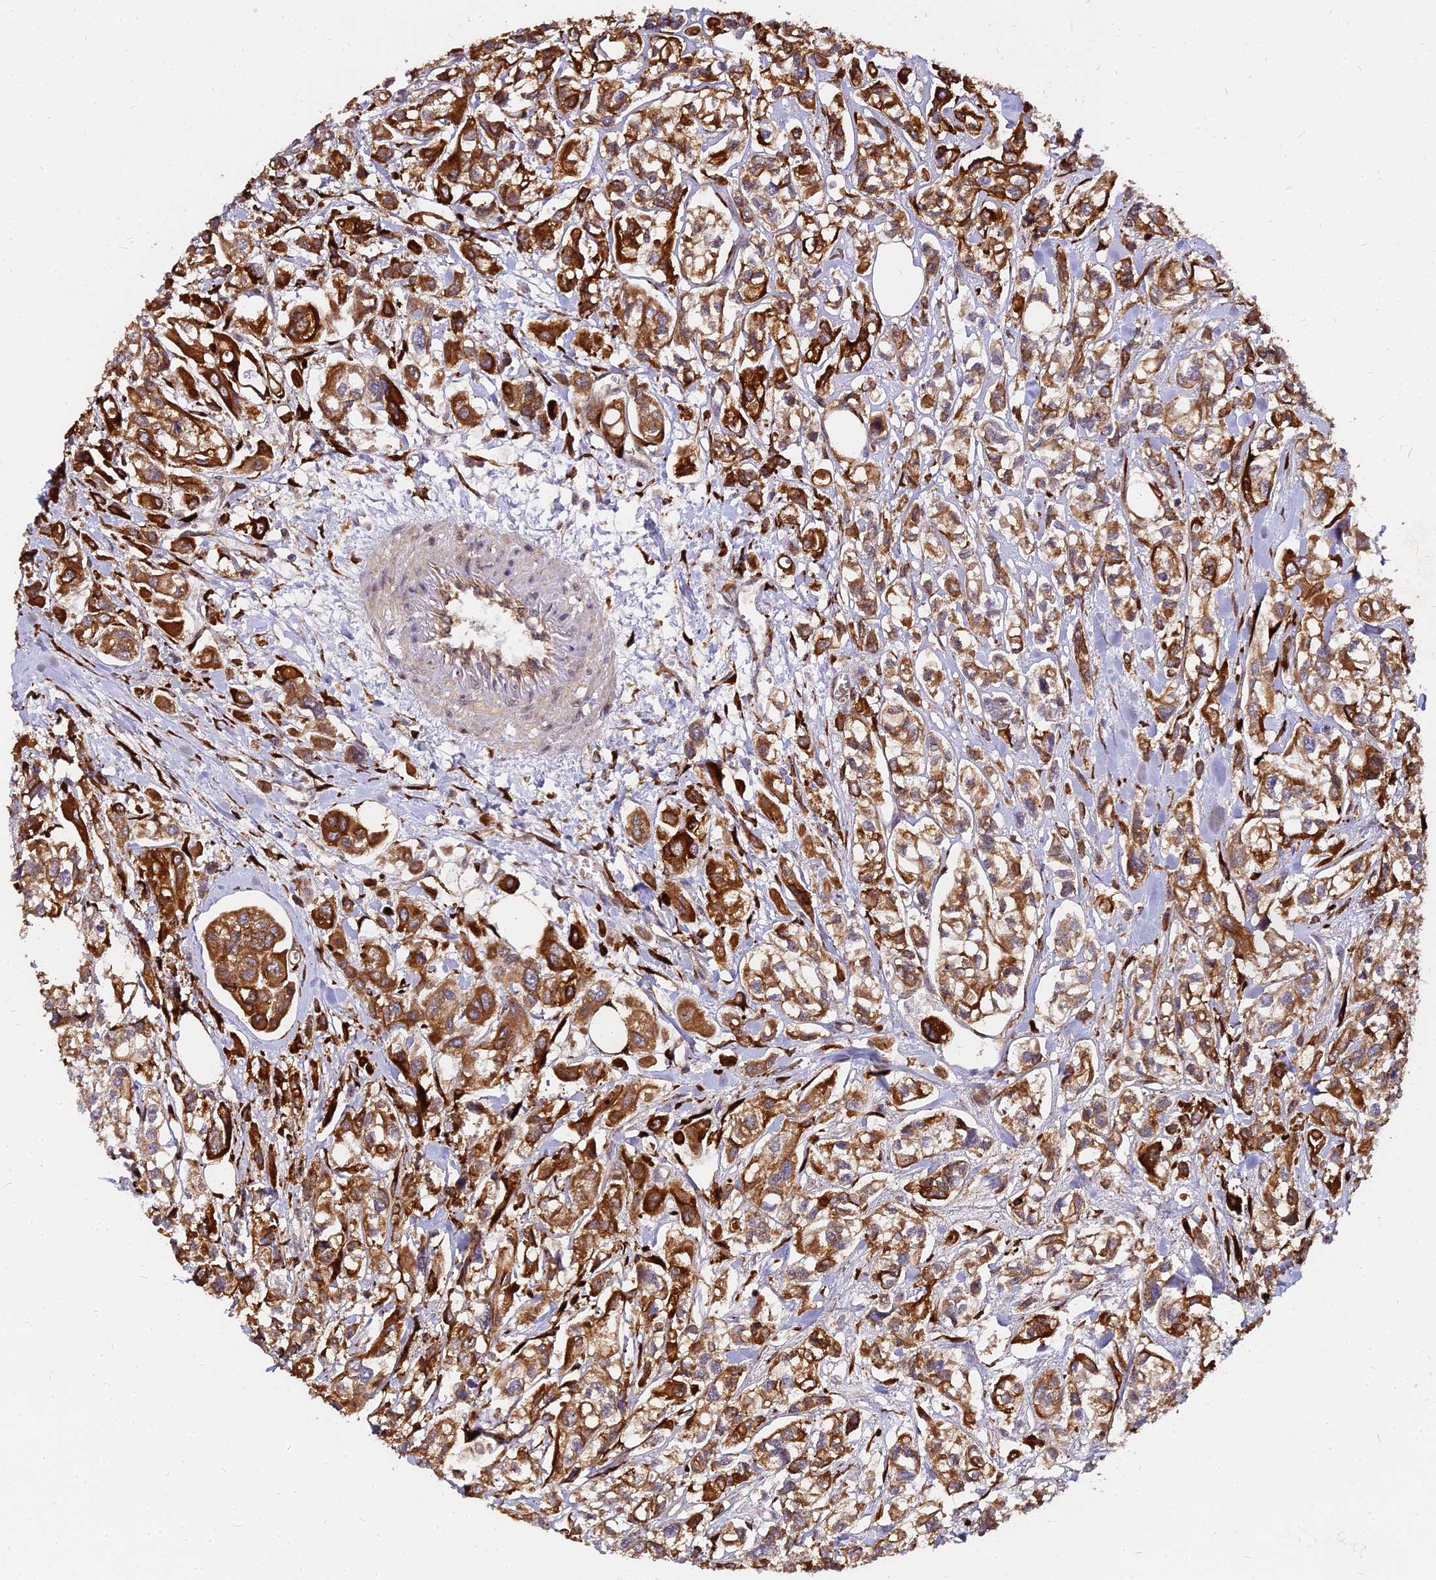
{"staining": {"intensity": "strong", "quantity": ">75%", "location": "cytoplasmic/membranous"}, "tissue": "urothelial cancer", "cell_type": "Tumor cells", "image_type": "cancer", "snomed": [{"axis": "morphology", "description": "Urothelial carcinoma, High grade"}, {"axis": "topography", "description": "Urinary bladder"}], "caption": "Urothelial cancer tissue displays strong cytoplasmic/membranous expression in approximately >75% of tumor cells", "gene": "PDE4D", "patient": {"sex": "male", "age": 67}}